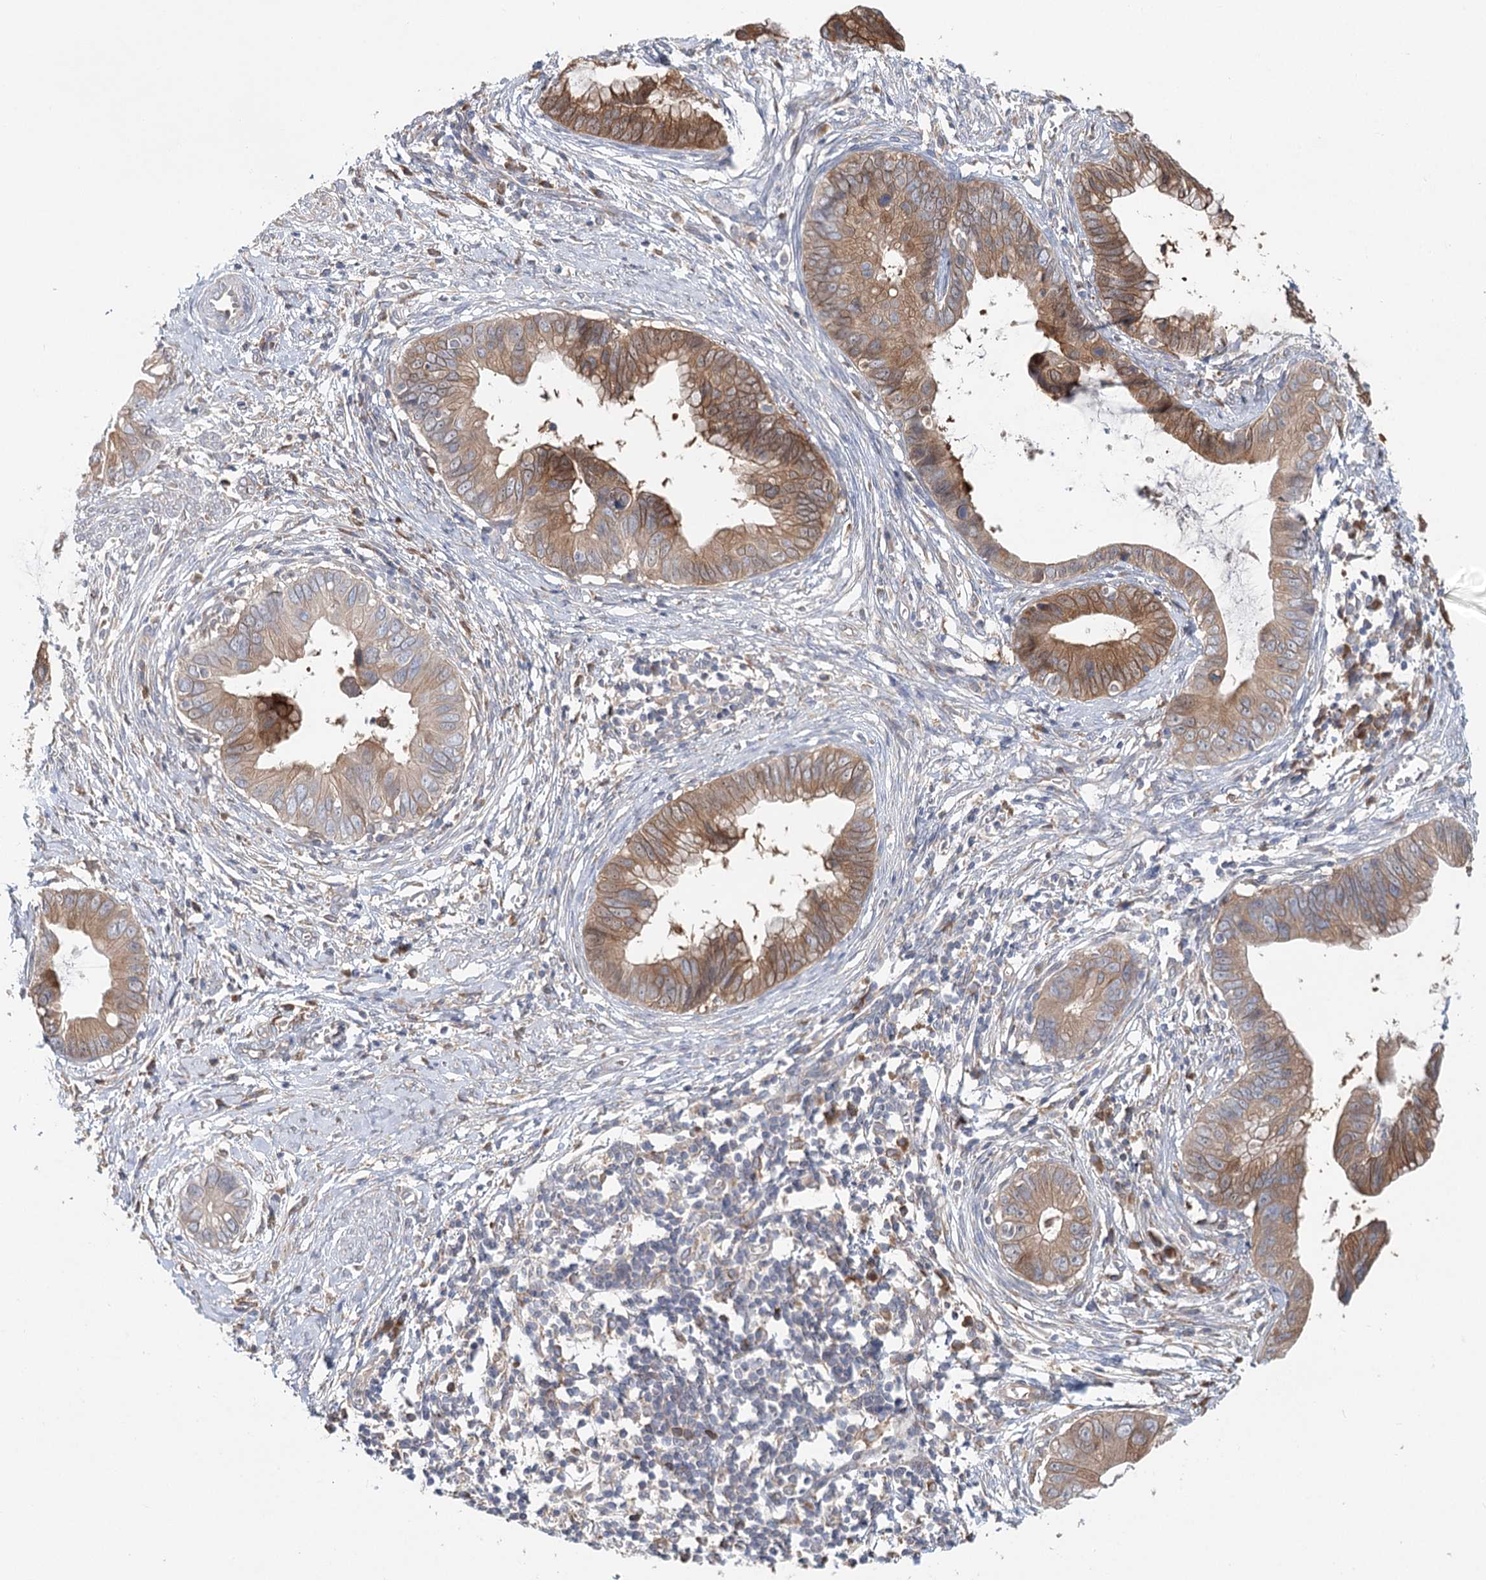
{"staining": {"intensity": "moderate", "quantity": ">75%", "location": "cytoplasmic/membranous"}, "tissue": "cervical cancer", "cell_type": "Tumor cells", "image_type": "cancer", "snomed": [{"axis": "morphology", "description": "Adenocarcinoma, NOS"}, {"axis": "topography", "description": "Cervix"}], "caption": "About >75% of tumor cells in cervical cancer demonstrate moderate cytoplasmic/membranous protein expression as visualized by brown immunohistochemical staining.", "gene": "PAIP2", "patient": {"sex": "female", "age": 44}}